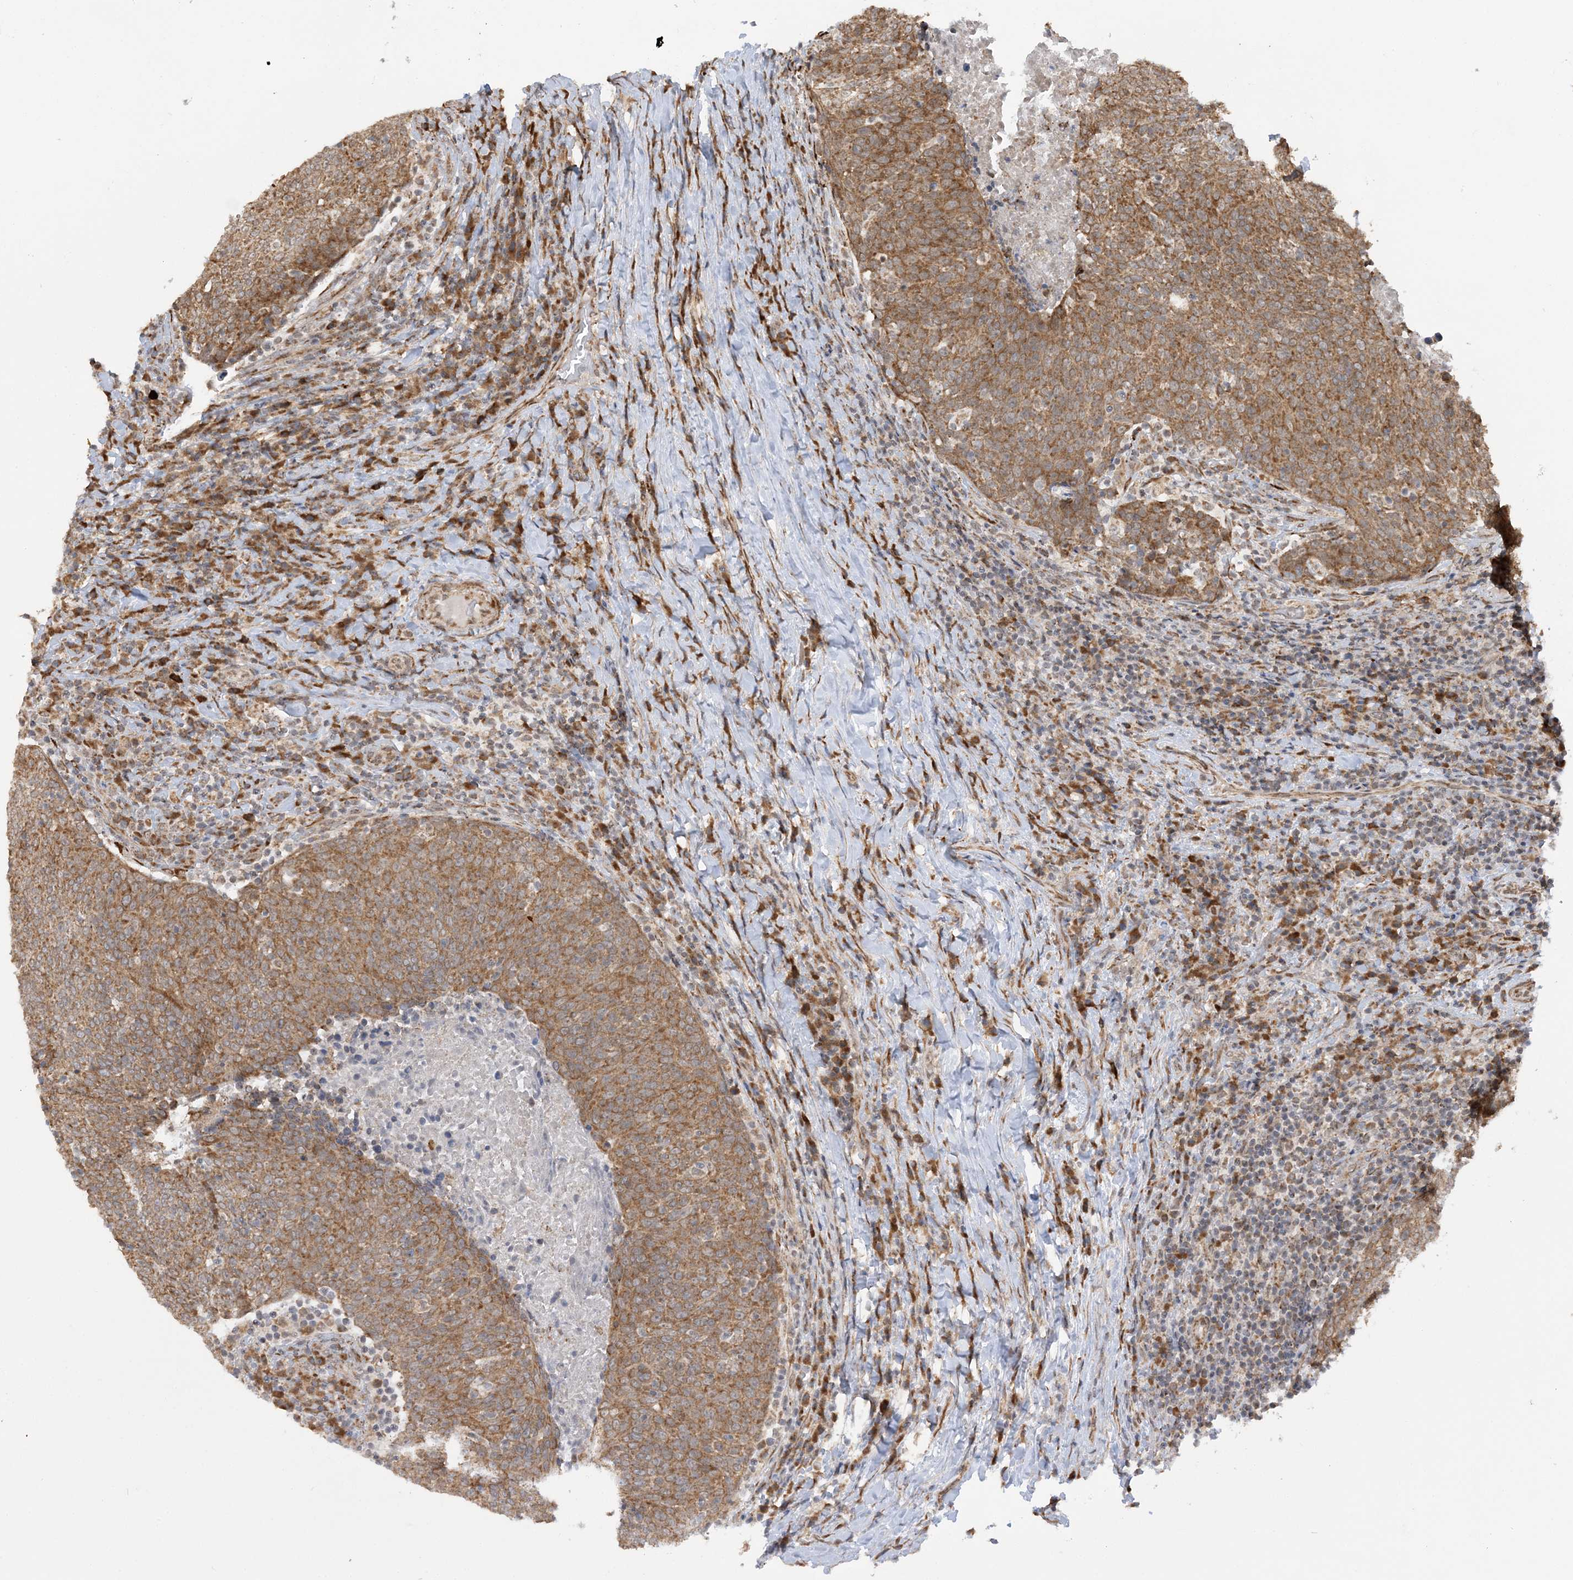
{"staining": {"intensity": "moderate", "quantity": ">75%", "location": "cytoplasmic/membranous"}, "tissue": "head and neck cancer", "cell_type": "Tumor cells", "image_type": "cancer", "snomed": [{"axis": "morphology", "description": "Squamous cell carcinoma, NOS"}, {"axis": "morphology", "description": "Squamous cell carcinoma, metastatic, NOS"}, {"axis": "topography", "description": "Lymph node"}, {"axis": "topography", "description": "Head-Neck"}], "caption": "The micrograph shows staining of head and neck cancer (squamous cell carcinoma), revealing moderate cytoplasmic/membranous protein expression (brown color) within tumor cells.", "gene": "MRPL47", "patient": {"sex": "male", "age": 62}}